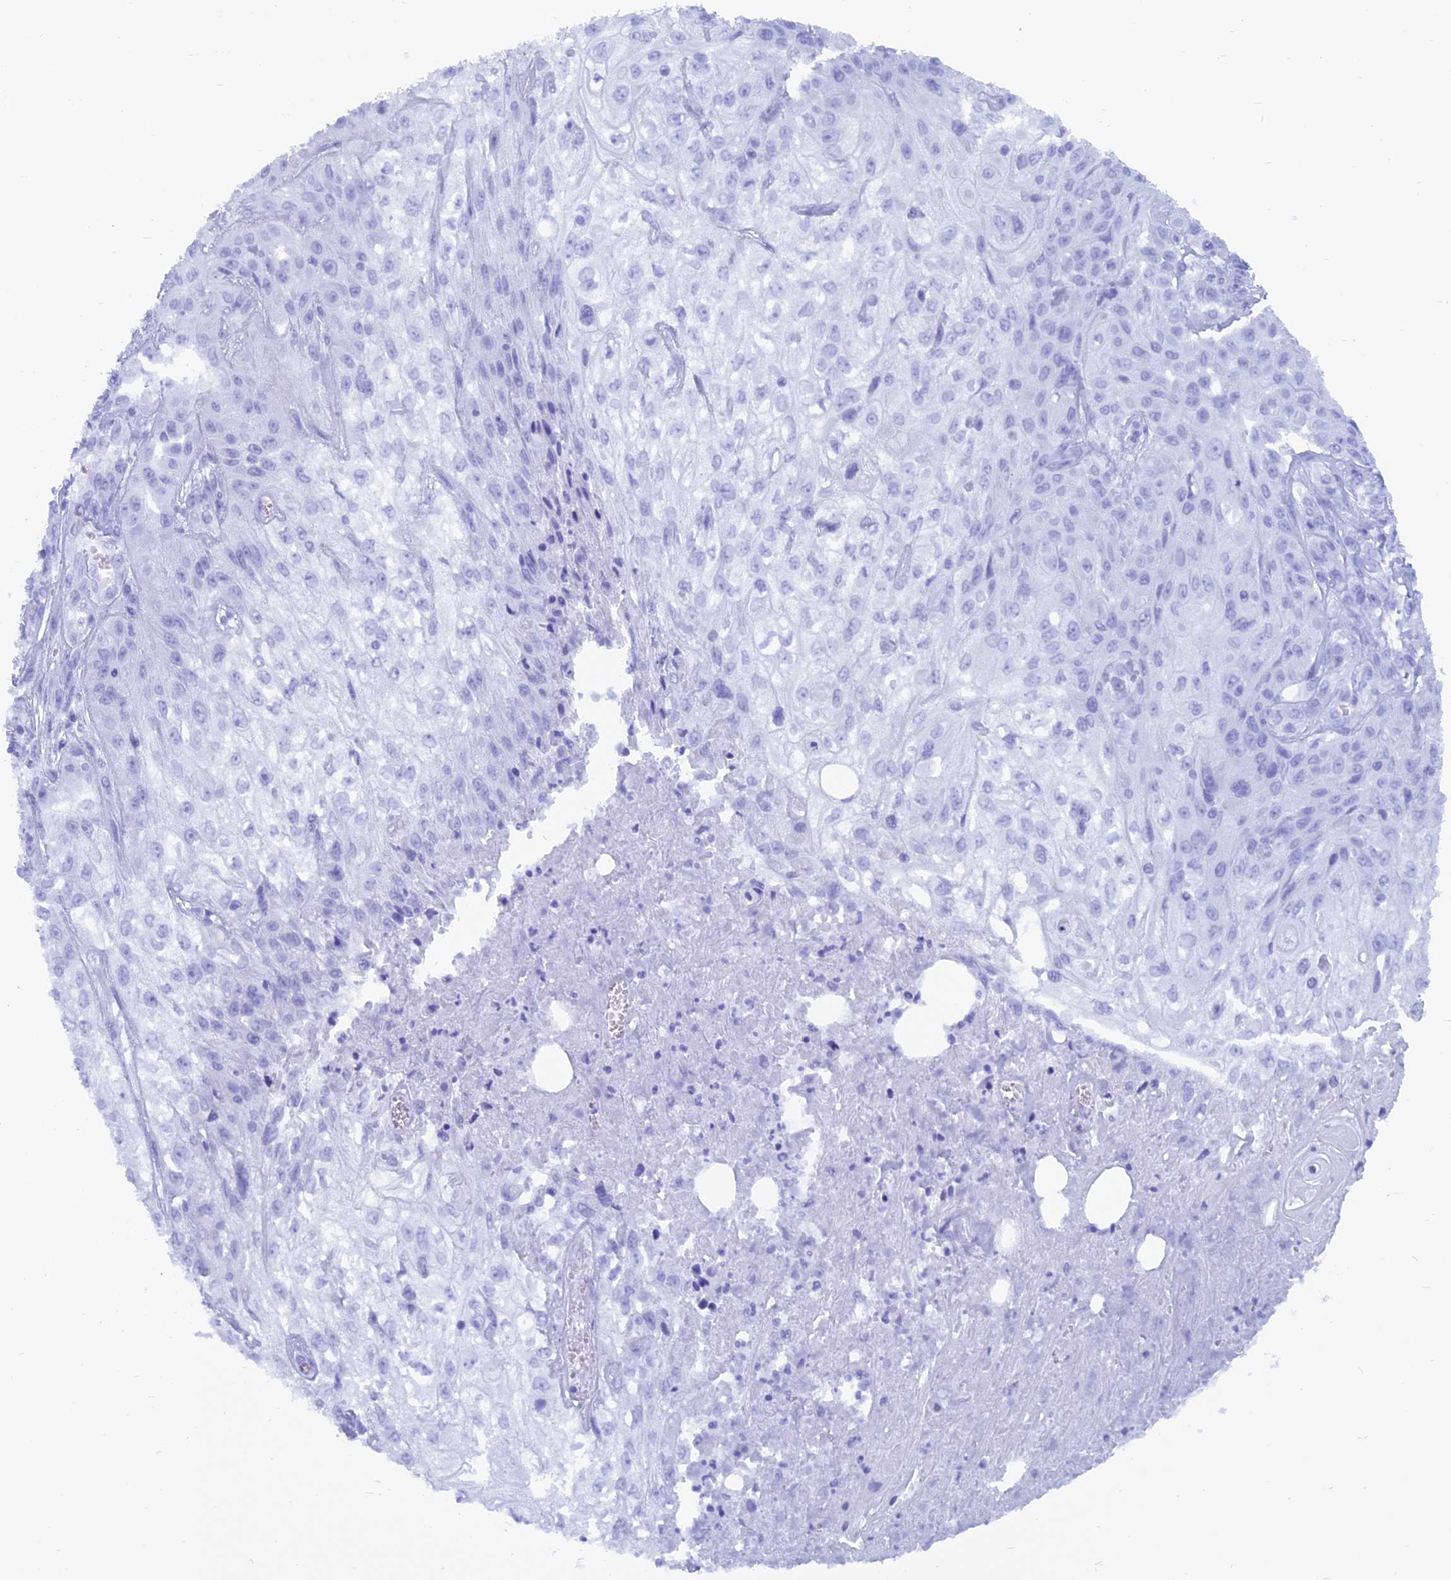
{"staining": {"intensity": "negative", "quantity": "none", "location": "none"}, "tissue": "skin cancer", "cell_type": "Tumor cells", "image_type": "cancer", "snomed": [{"axis": "morphology", "description": "Squamous cell carcinoma, NOS"}, {"axis": "morphology", "description": "Squamous cell carcinoma, metastatic, NOS"}, {"axis": "topography", "description": "Skin"}, {"axis": "topography", "description": "Lymph node"}], "caption": "DAB (3,3'-diaminobenzidine) immunohistochemical staining of human skin squamous cell carcinoma demonstrates no significant expression in tumor cells.", "gene": "CAPS", "patient": {"sex": "male", "age": 75}}